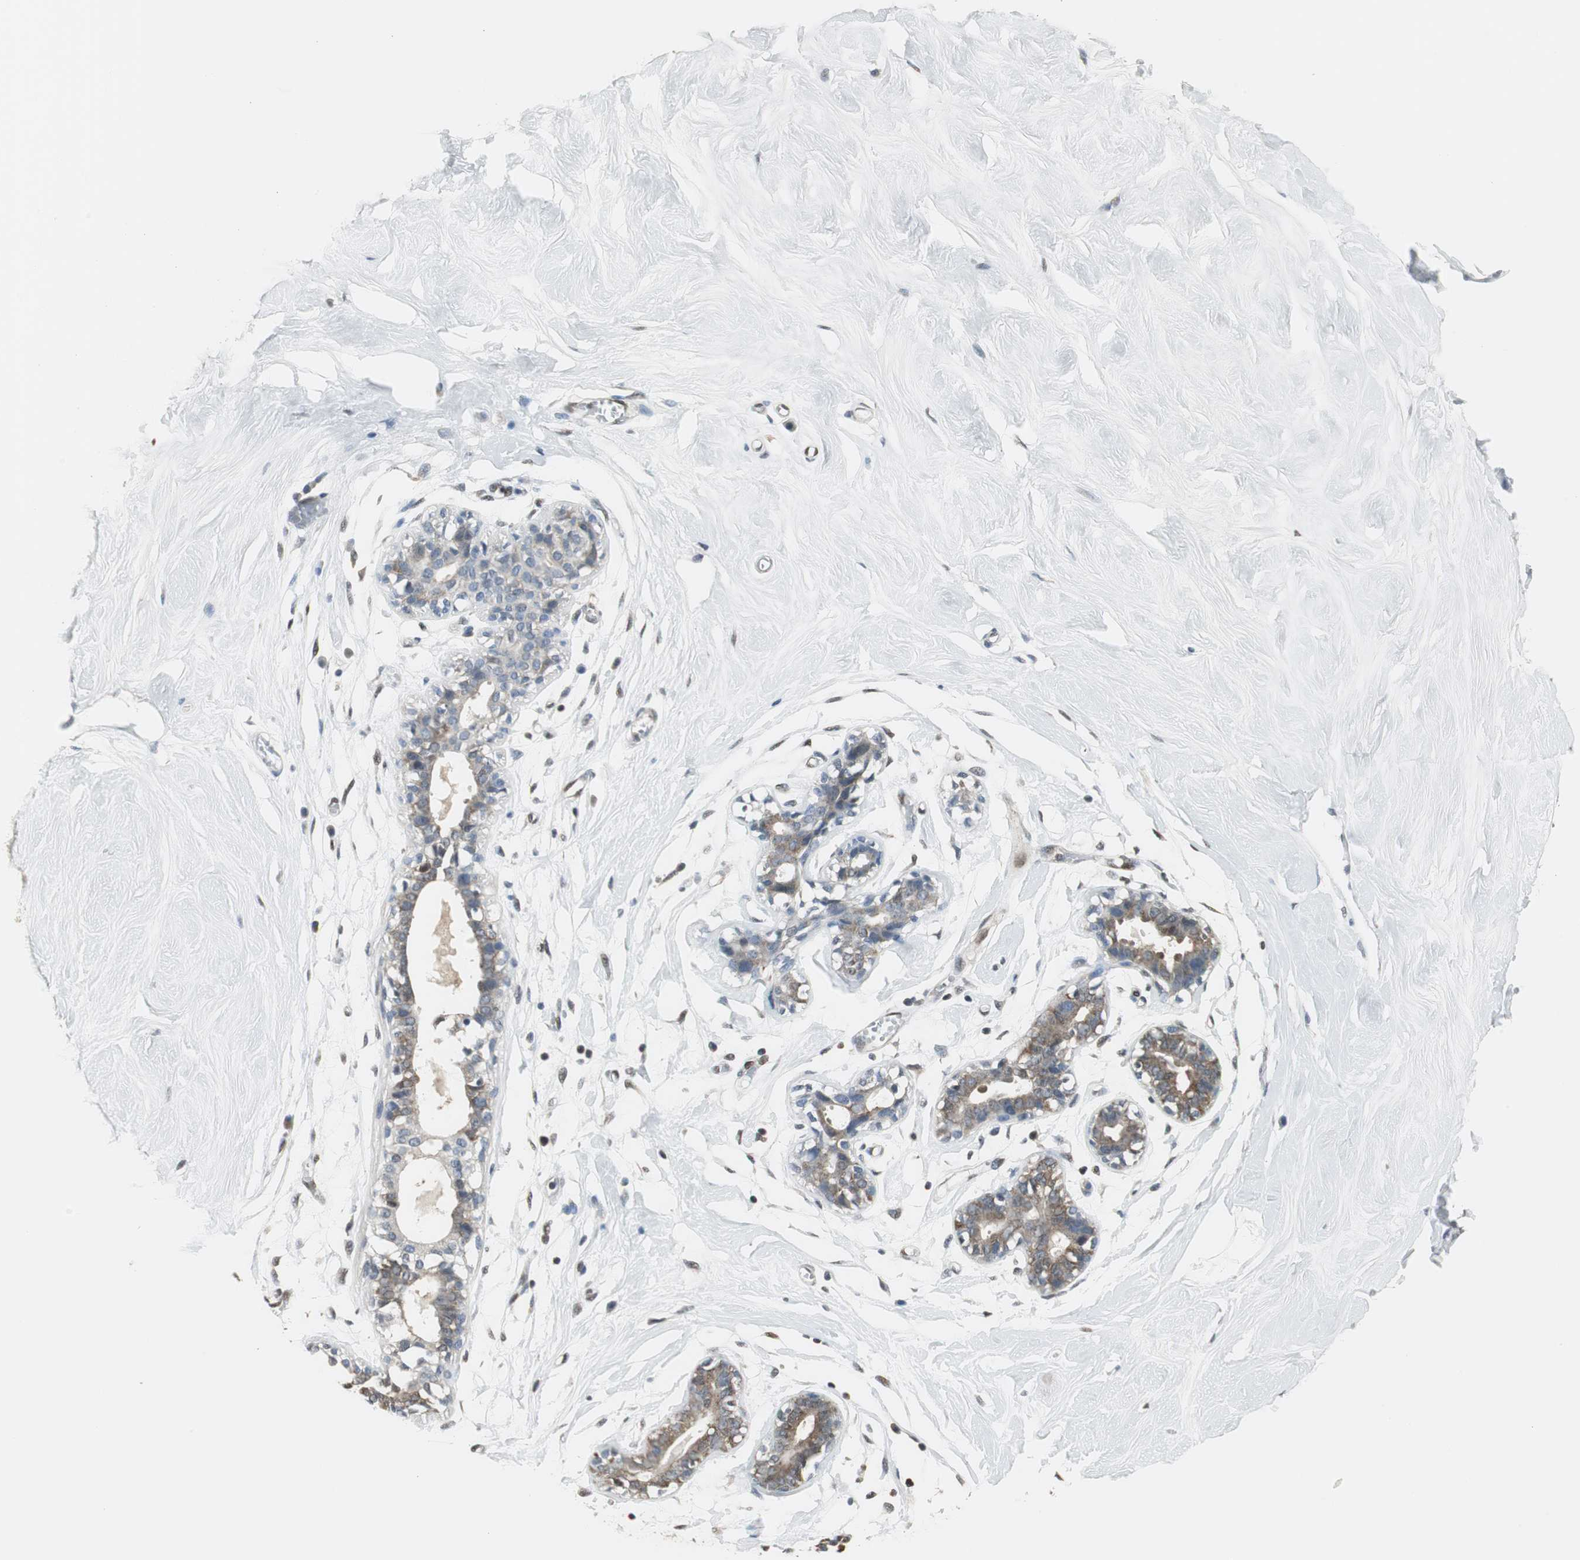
{"staining": {"intensity": "negative", "quantity": "none", "location": "none"}, "tissue": "breast", "cell_type": "Adipocytes", "image_type": "normal", "snomed": [{"axis": "morphology", "description": "Normal tissue, NOS"}, {"axis": "topography", "description": "Breast"}, {"axis": "topography", "description": "Soft tissue"}], "caption": "An image of breast stained for a protein shows no brown staining in adipocytes. Nuclei are stained in blue.", "gene": "CCT5", "patient": {"sex": "female", "age": 25}}